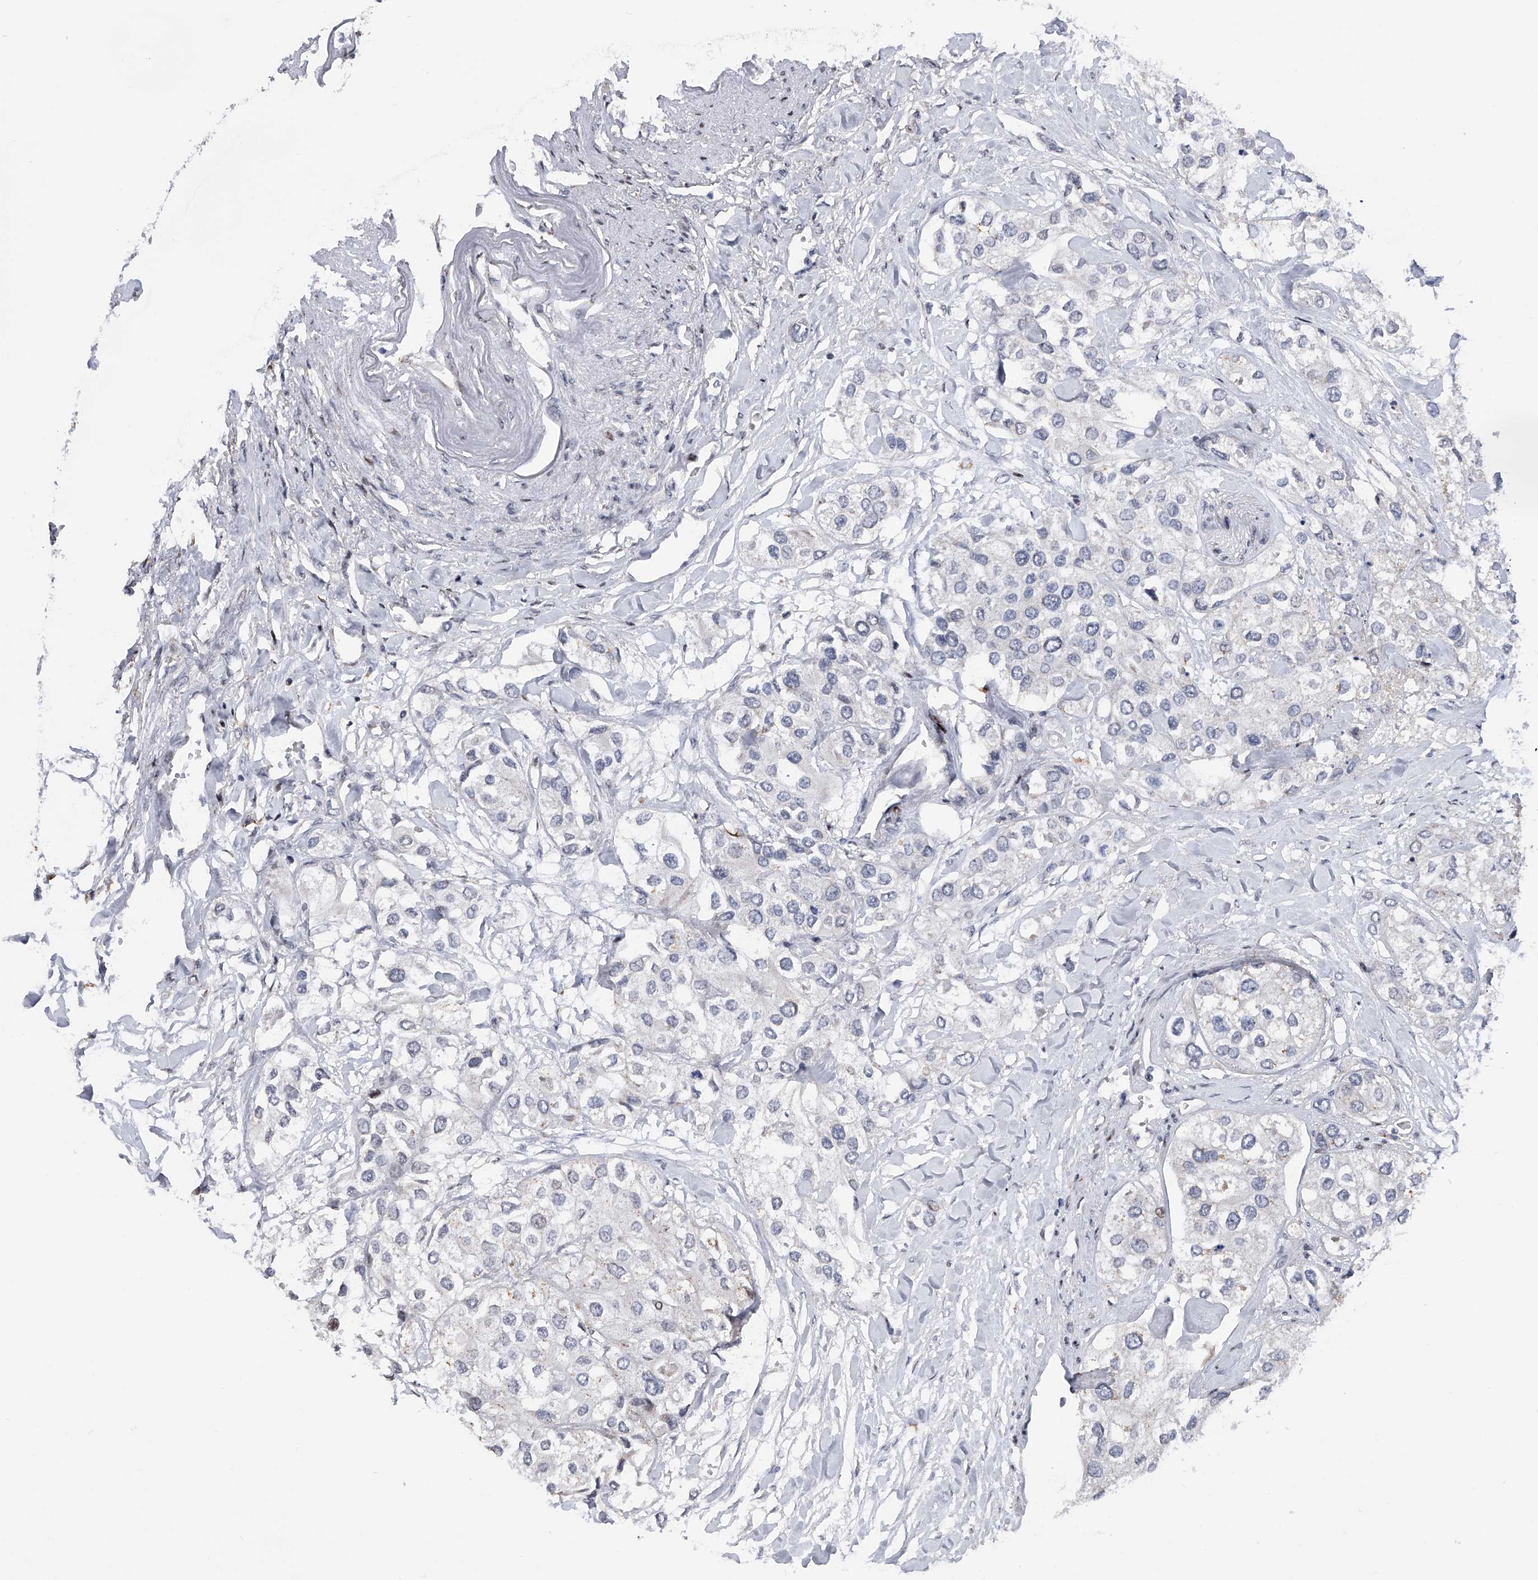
{"staining": {"intensity": "negative", "quantity": "none", "location": "none"}, "tissue": "urothelial cancer", "cell_type": "Tumor cells", "image_type": "cancer", "snomed": [{"axis": "morphology", "description": "Urothelial carcinoma, High grade"}, {"axis": "topography", "description": "Urinary bladder"}], "caption": "The micrograph exhibits no significant expression in tumor cells of urothelial cancer.", "gene": "RWDD2A", "patient": {"sex": "male", "age": 64}}